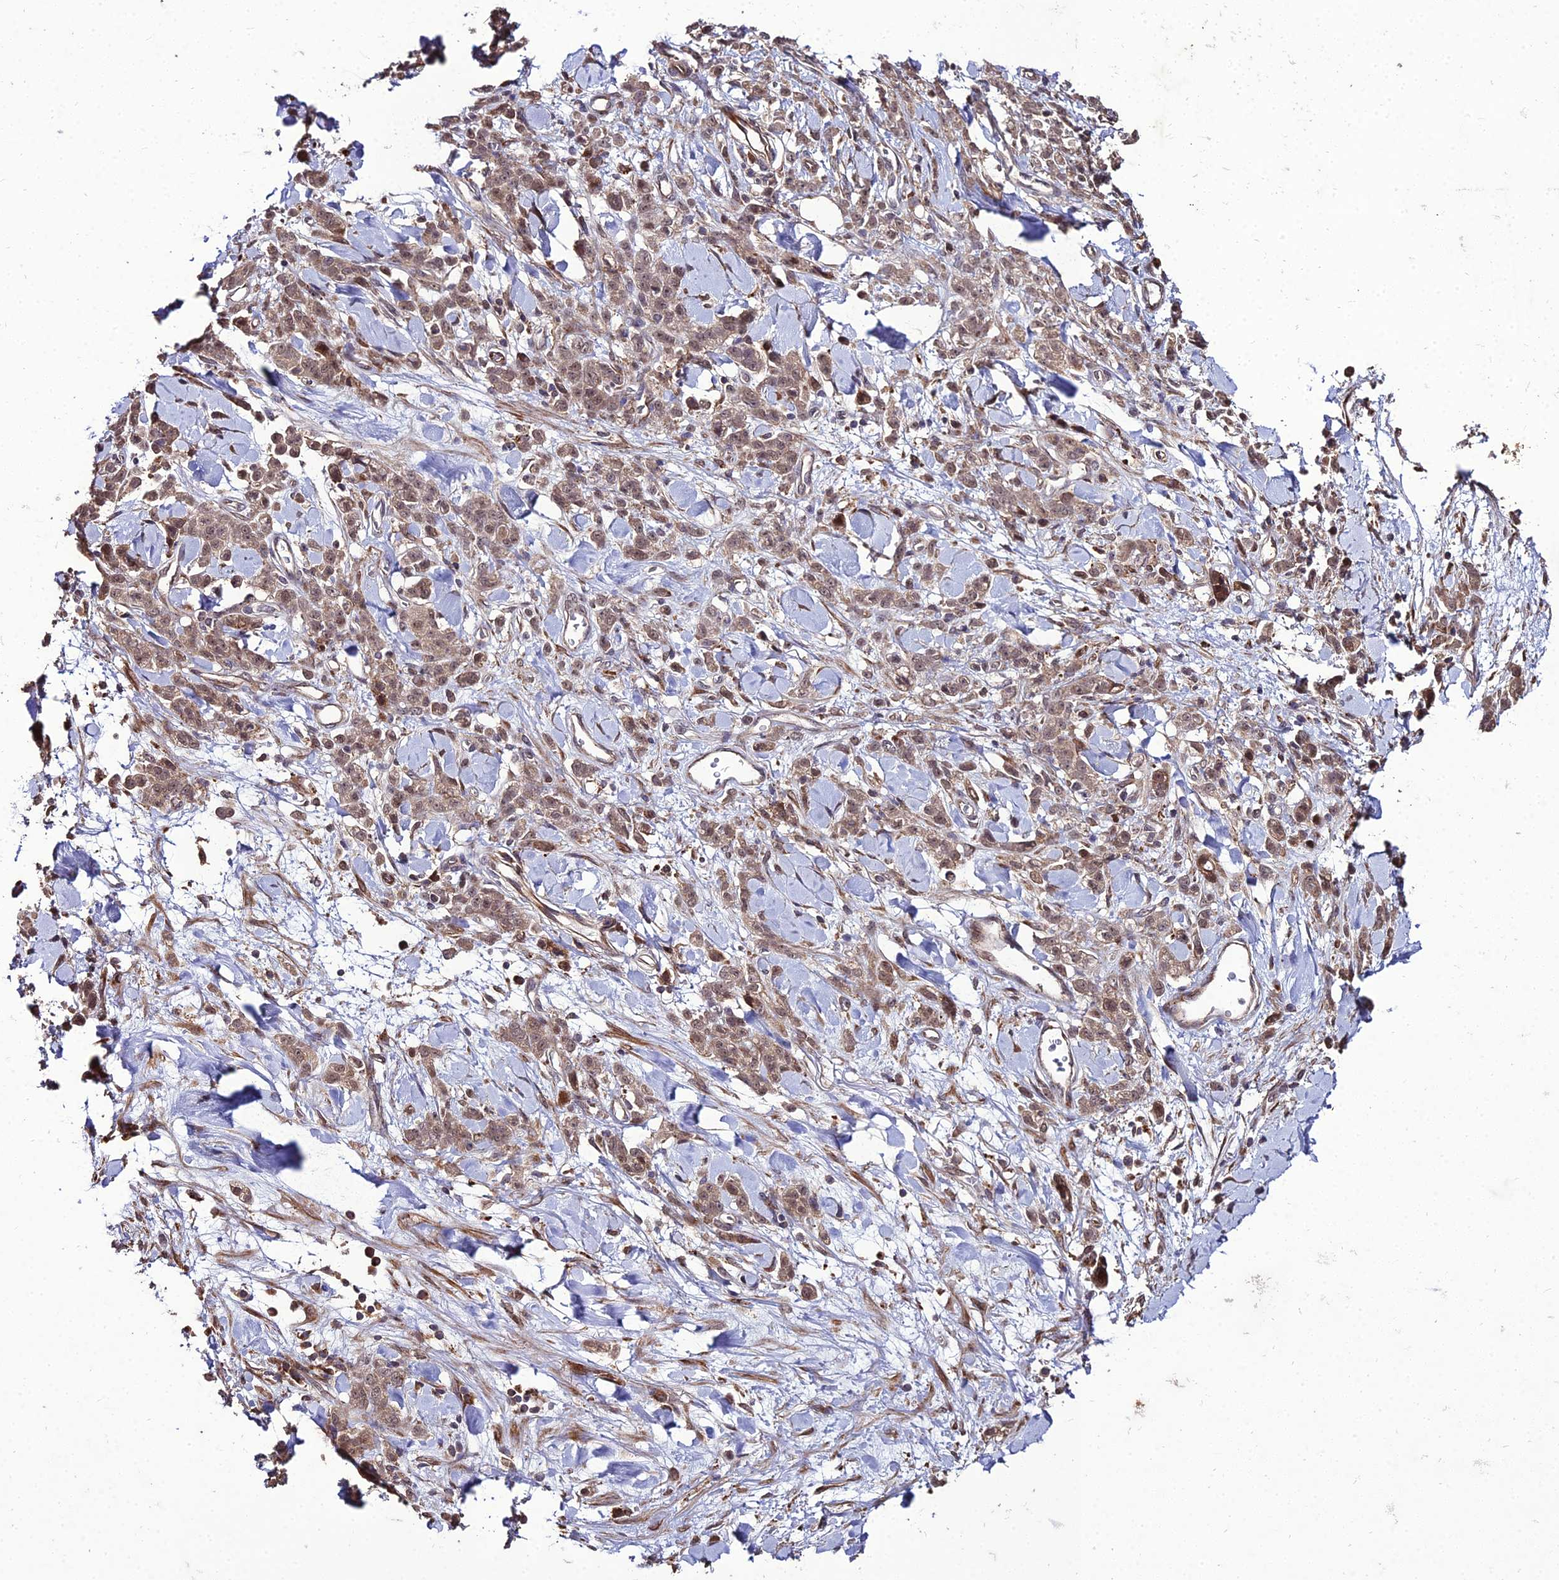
{"staining": {"intensity": "weak", "quantity": ">75%", "location": "cytoplasmic/membranous,nuclear"}, "tissue": "stomach cancer", "cell_type": "Tumor cells", "image_type": "cancer", "snomed": [{"axis": "morphology", "description": "Normal tissue, NOS"}, {"axis": "morphology", "description": "Adenocarcinoma, NOS"}, {"axis": "topography", "description": "Stomach"}], "caption": "Protein positivity by IHC exhibits weak cytoplasmic/membranous and nuclear expression in about >75% of tumor cells in stomach adenocarcinoma. (Stains: DAB in brown, nuclei in blue, Microscopy: brightfield microscopy at high magnification).", "gene": "ZNF766", "patient": {"sex": "male", "age": 82}}